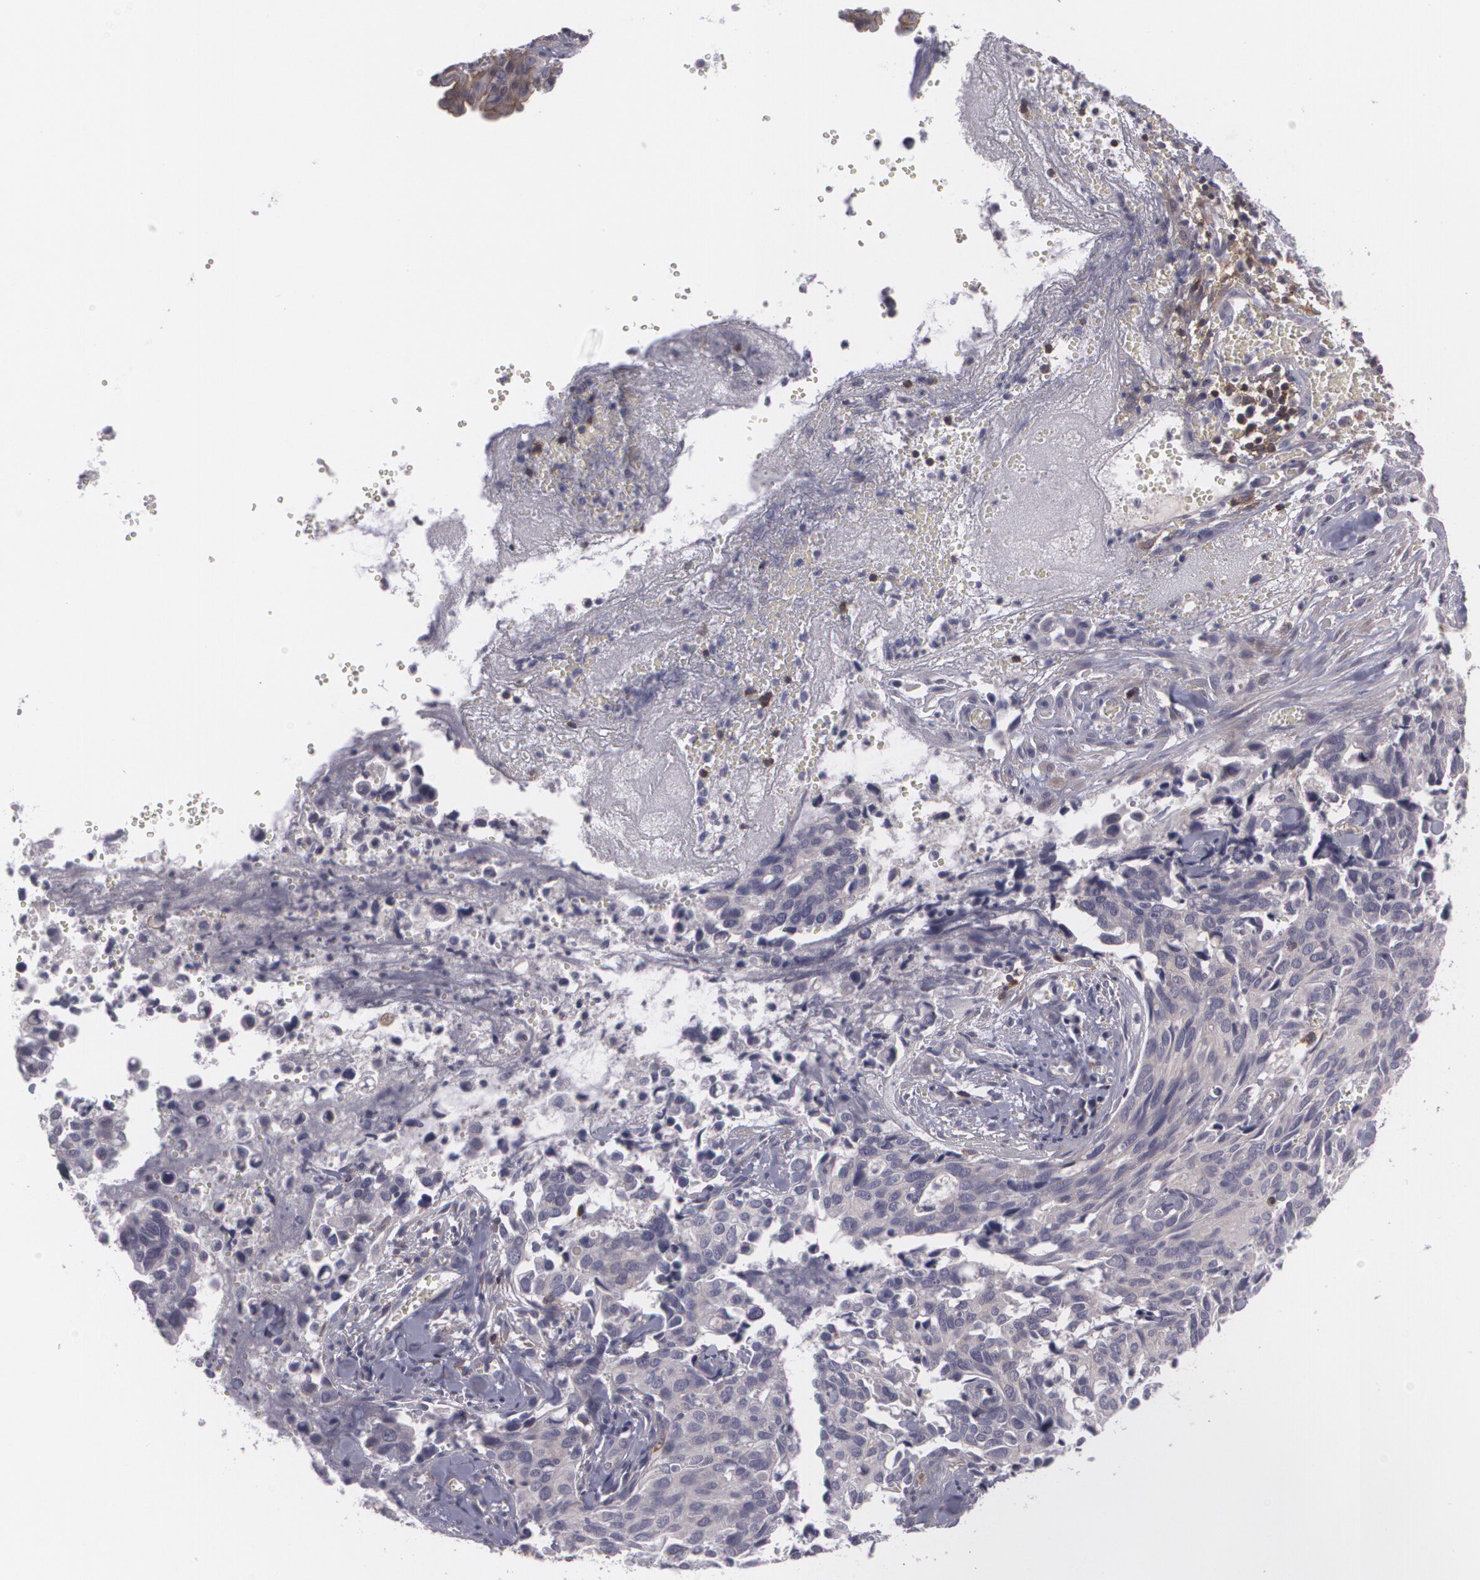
{"staining": {"intensity": "weak", "quantity": "<25%", "location": "cytoplasmic/membranous"}, "tissue": "cervical cancer", "cell_type": "Tumor cells", "image_type": "cancer", "snomed": [{"axis": "morphology", "description": "Normal tissue, NOS"}, {"axis": "morphology", "description": "Squamous cell carcinoma, NOS"}, {"axis": "topography", "description": "Cervix"}], "caption": "IHC micrograph of human cervical cancer stained for a protein (brown), which reveals no staining in tumor cells.", "gene": "BIN1", "patient": {"sex": "female", "age": 45}}